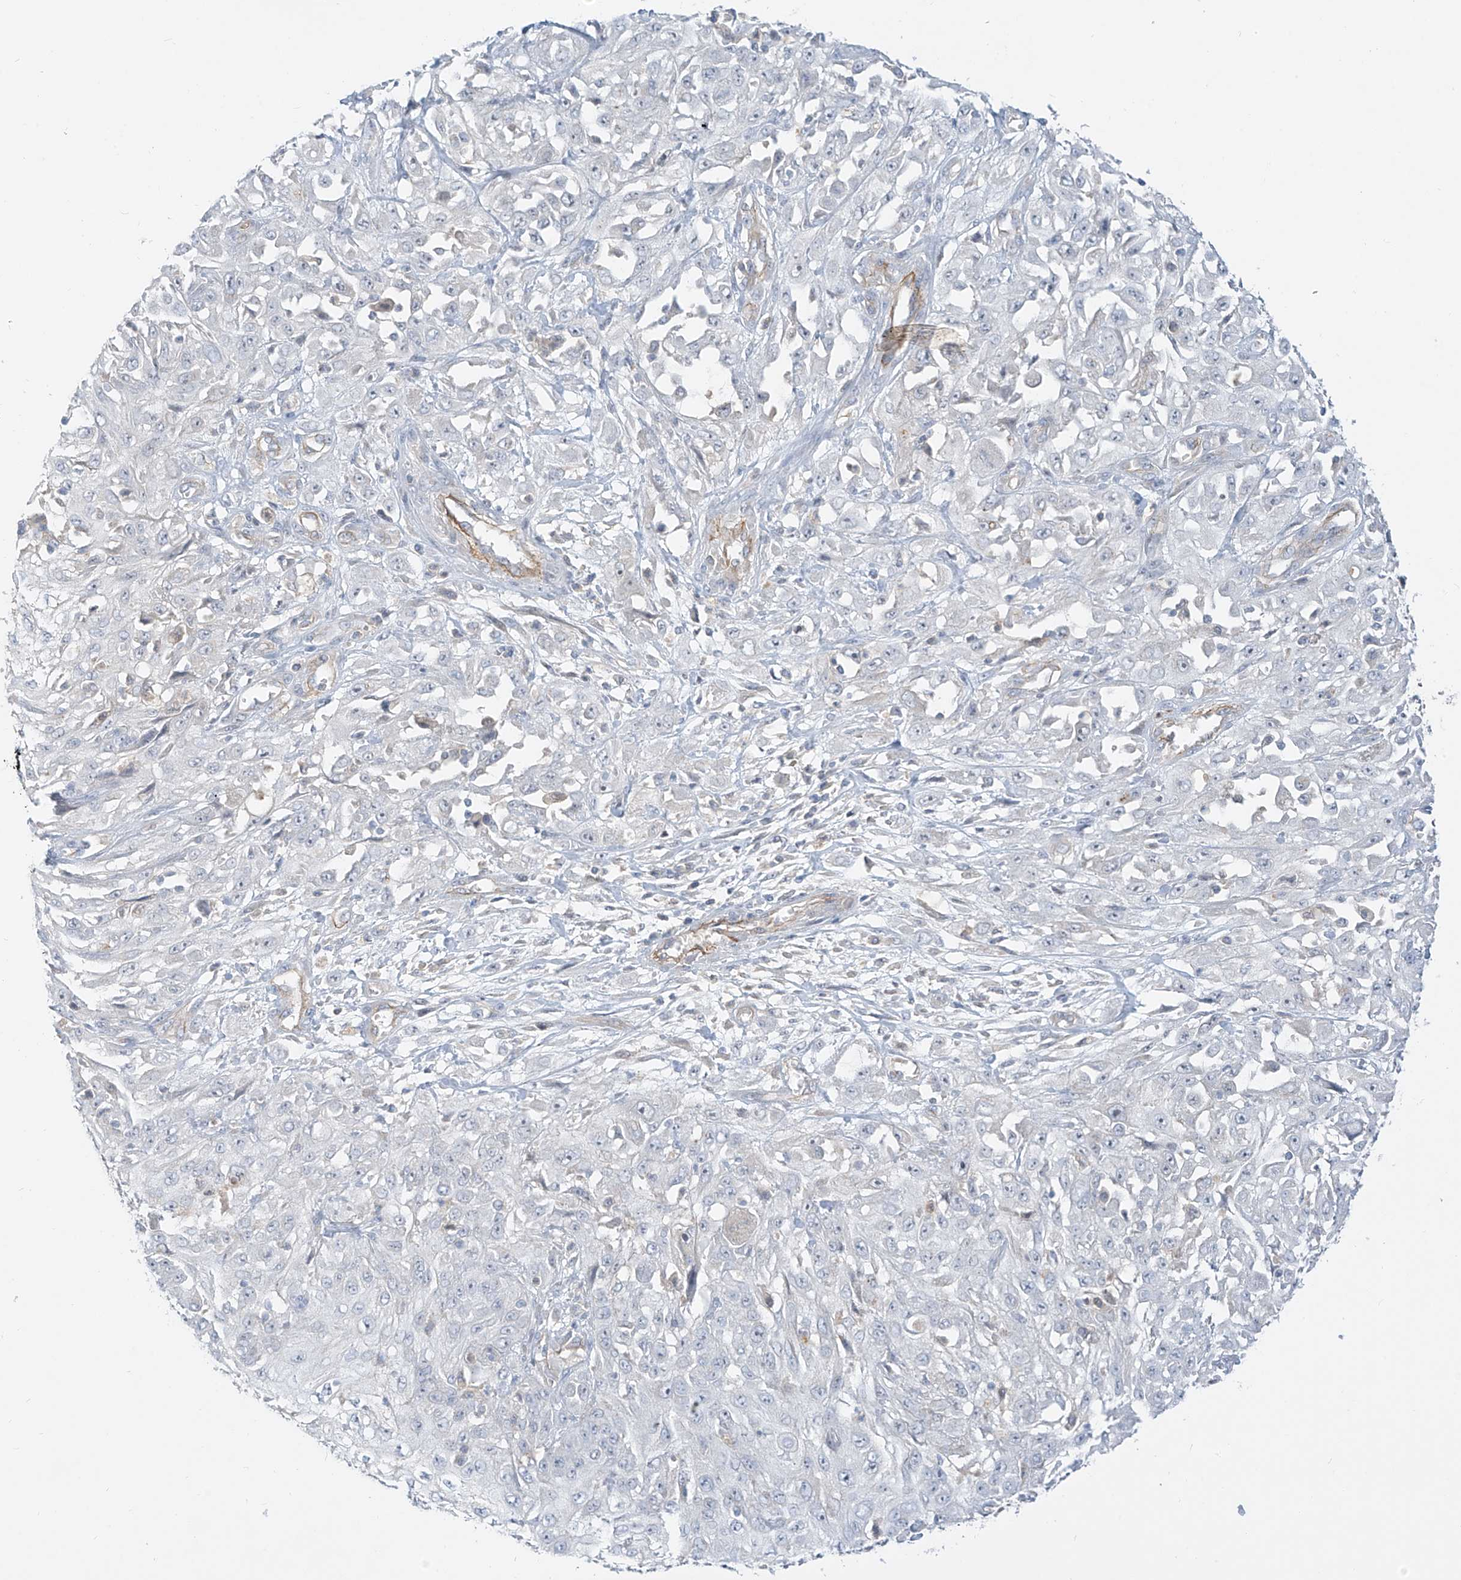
{"staining": {"intensity": "negative", "quantity": "none", "location": "none"}, "tissue": "skin cancer", "cell_type": "Tumor cells", "image_type": "cancer", "snomed": [{"axis": "morphology", "description": "Squamous cell carcinoma, NOS"}, {"axis": "morphology", "description": "Squamous cell carcinoma, metastatic, NOS"}, {"axis": "topography", "description": "Skin"}, {"axis": "topography", "description": "Lymph node"}], "caption": "Protein analysis of skin cancer (metastatic squamous cell carcinoma) demonstrates no significant expression in tumor cells.", "gene": "C2orf42", "patient": {"sex": "male", "age": 75}}